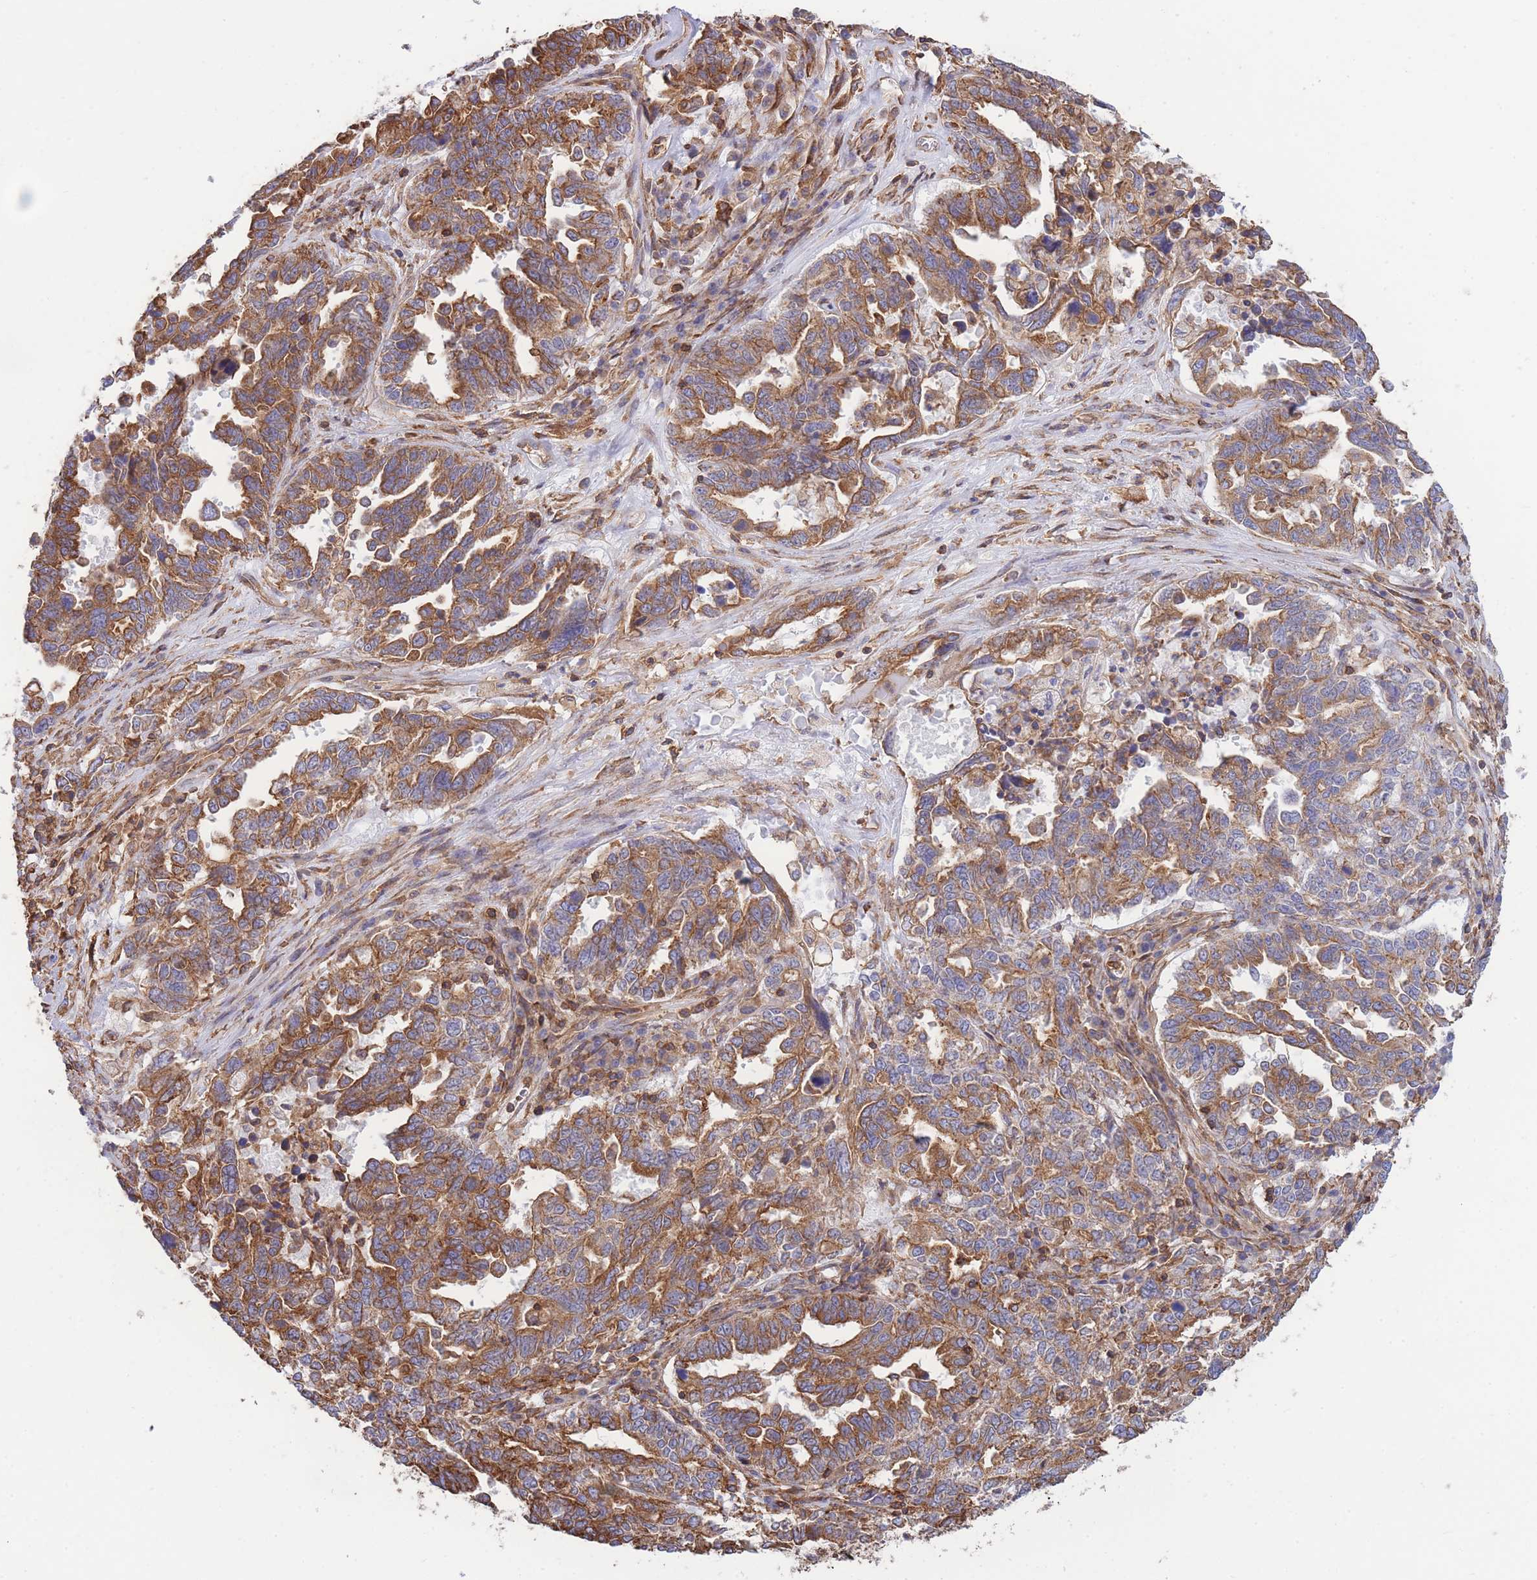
{"staining": {"intensity": "moderate", "quantity": ">75%", "location": "cytoplasmic/membranous"}, "tissue": "ovarian cancer", "cell_type": "Tumor cells", "image_type": "cancer", "snomed": [{"axis": "morphology", "description": "Carcinoma, endometroid"}, {"axis": "topography", "description": "Ovary"}], "caption": "The histopathology image displays a brown stain indicating the presence of a protein in the cytoplasmic/membranous of tumor cells in ovarian cancer (endometroid carcinoma).", "gene": "LRRN4CL", "patient": {"sex": "female", "age": 62}}